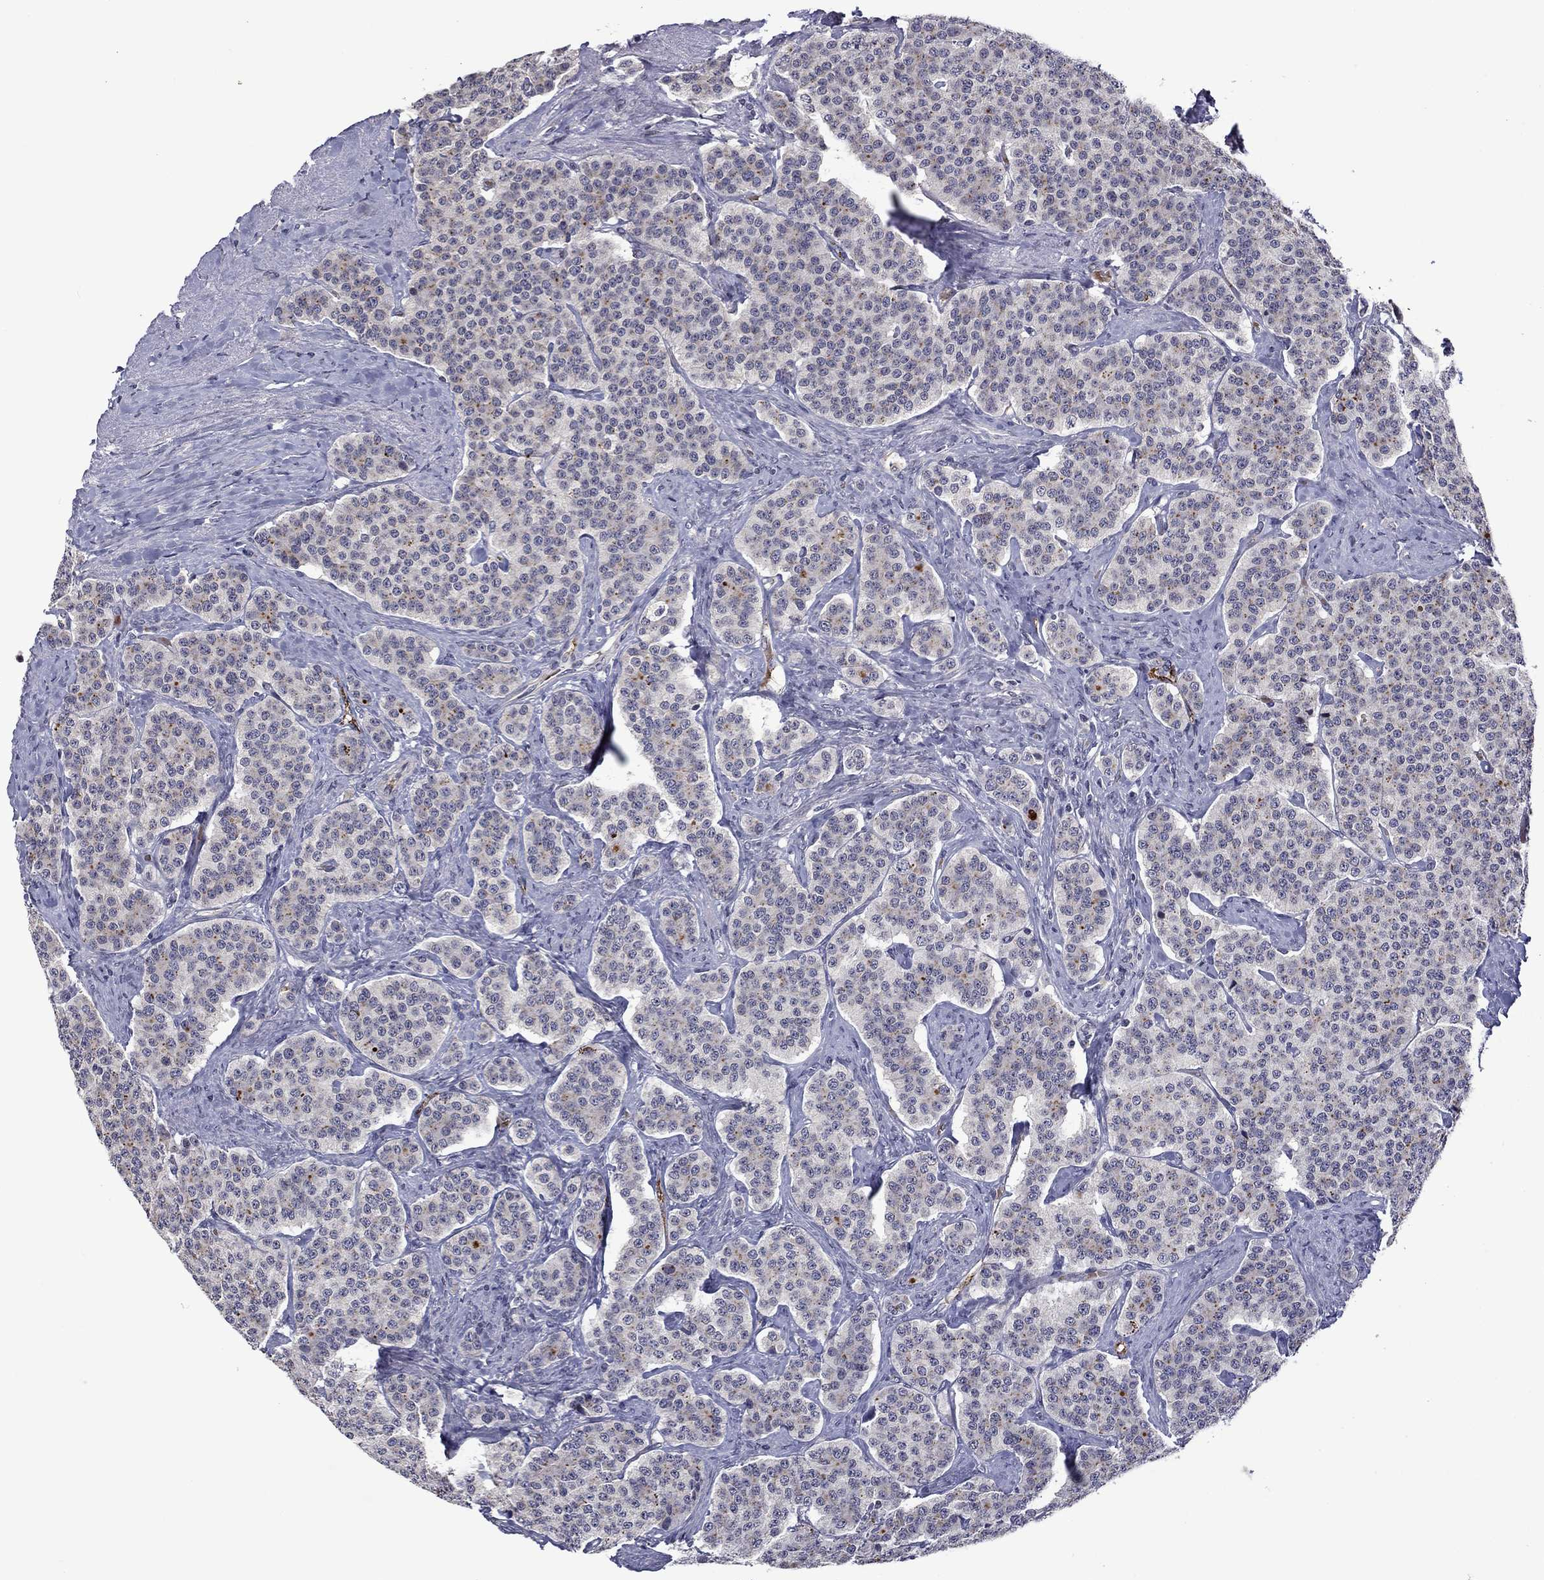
{"staining": {"intensity": "negative", "quantity": "none", "location": "none"}, "tissue": "carcinoid", "cell_type": "Tumor cells", "image_type": "cancer", "snomed": [{"axis": "morphology", "description": "Carcinoid, malignant, NOS"}, {"axis": "topography", "description": "Small intestine"}], "caption": "The immunohistochemistry (IHC) photomicrograph has no significant positivity in tumor cells of carcinoid tissue.", "gene": "SLITRK1", "patient": {"sex": "female", "age": 58}}